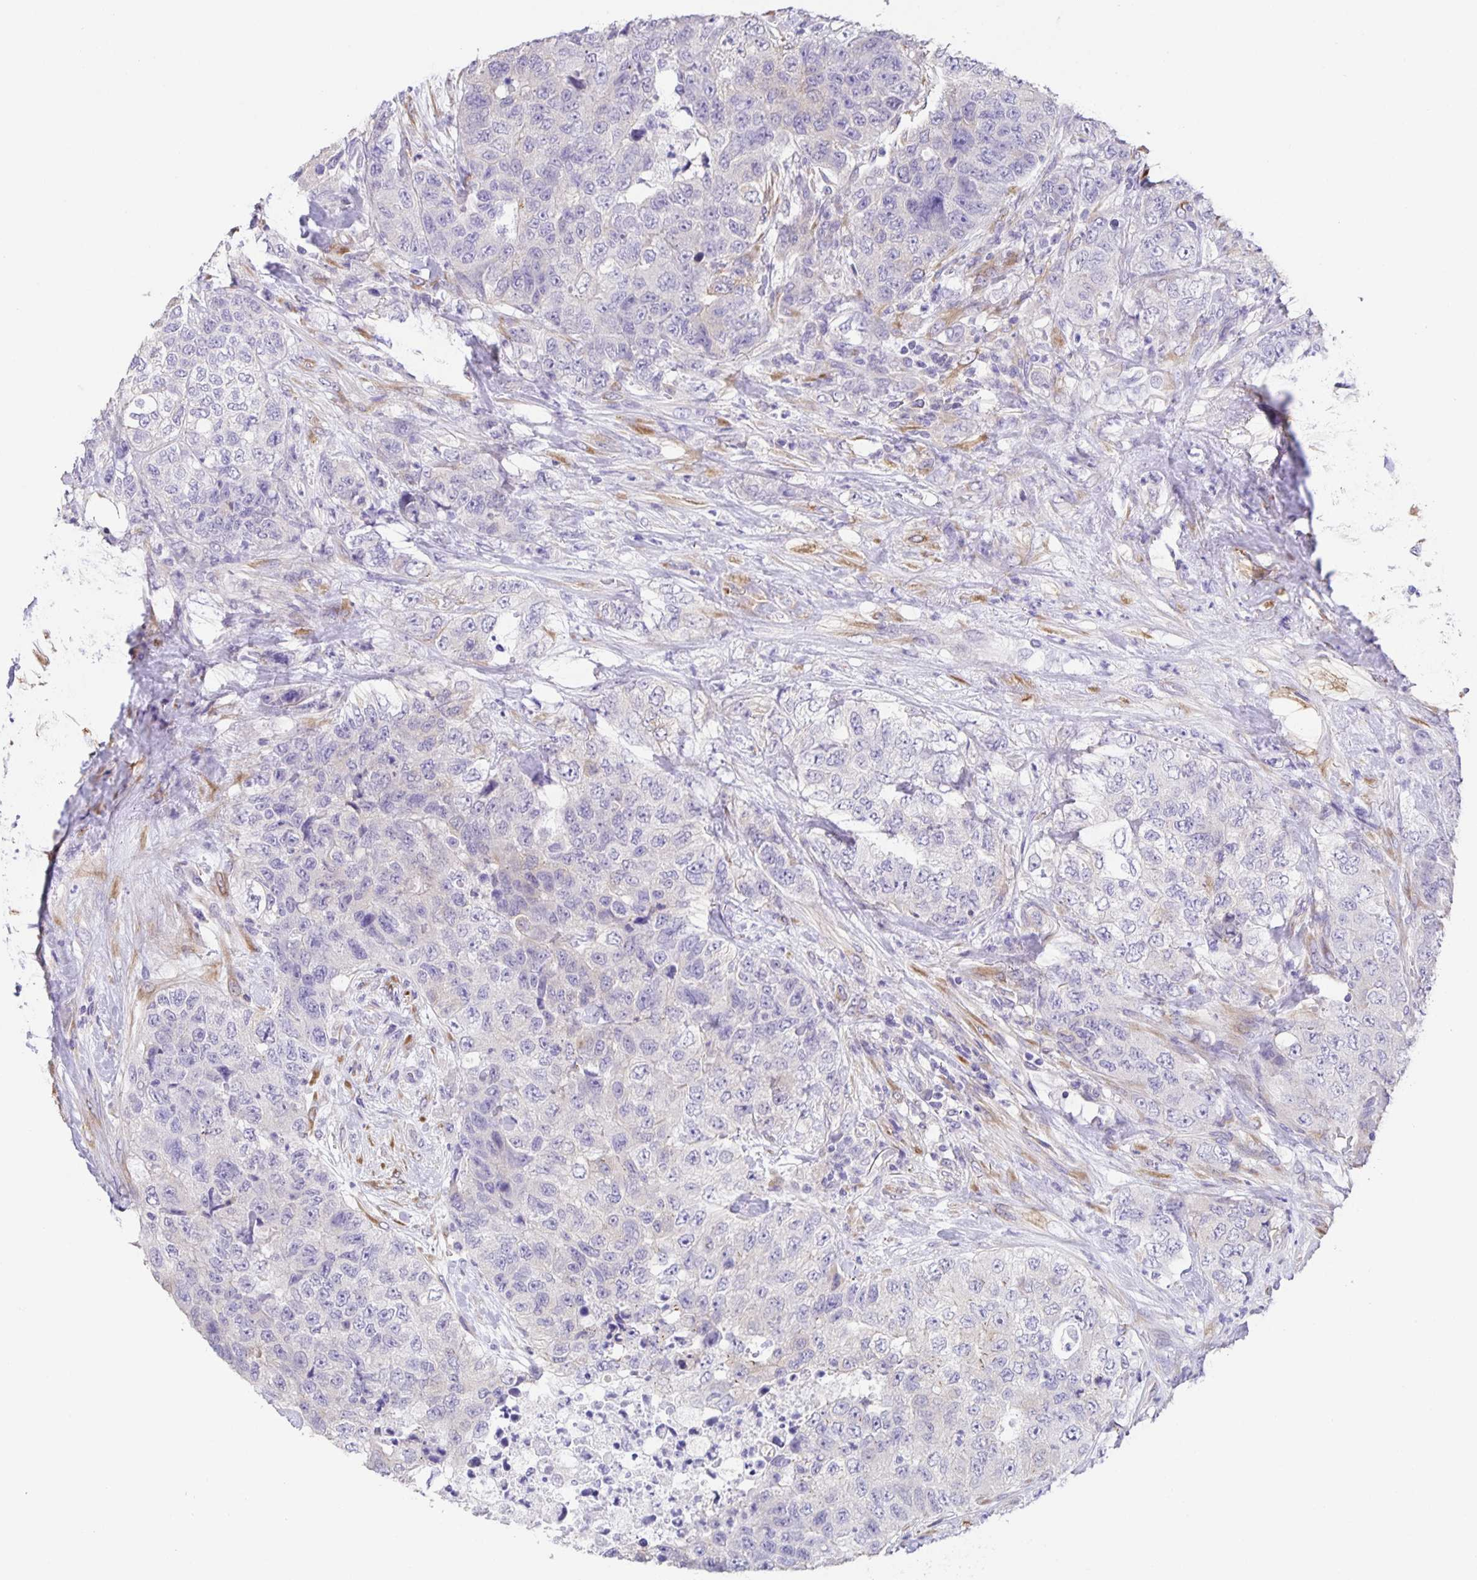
{"staining": {"intensity": "negative", "quantity": "none", "location": "none"}, "tissue": "urothelial cancer", "cell_type": "Tumor cells", "image_type": "cancer", "snomed": [{"axis": "morphology", "description": "Urothelial carcinoma, High grade"}, {"axis": "topography", "description": "Urinary bladder"}], "caption": "Immunohistochemistry (IHC) histopathology image of human urothelial carcinoma (high-grade) stained for a protein (brown), which demonstrates no expression in tumor cells.", "gene": "PRR36", "patient": {"sex": "female", "age": 78}}